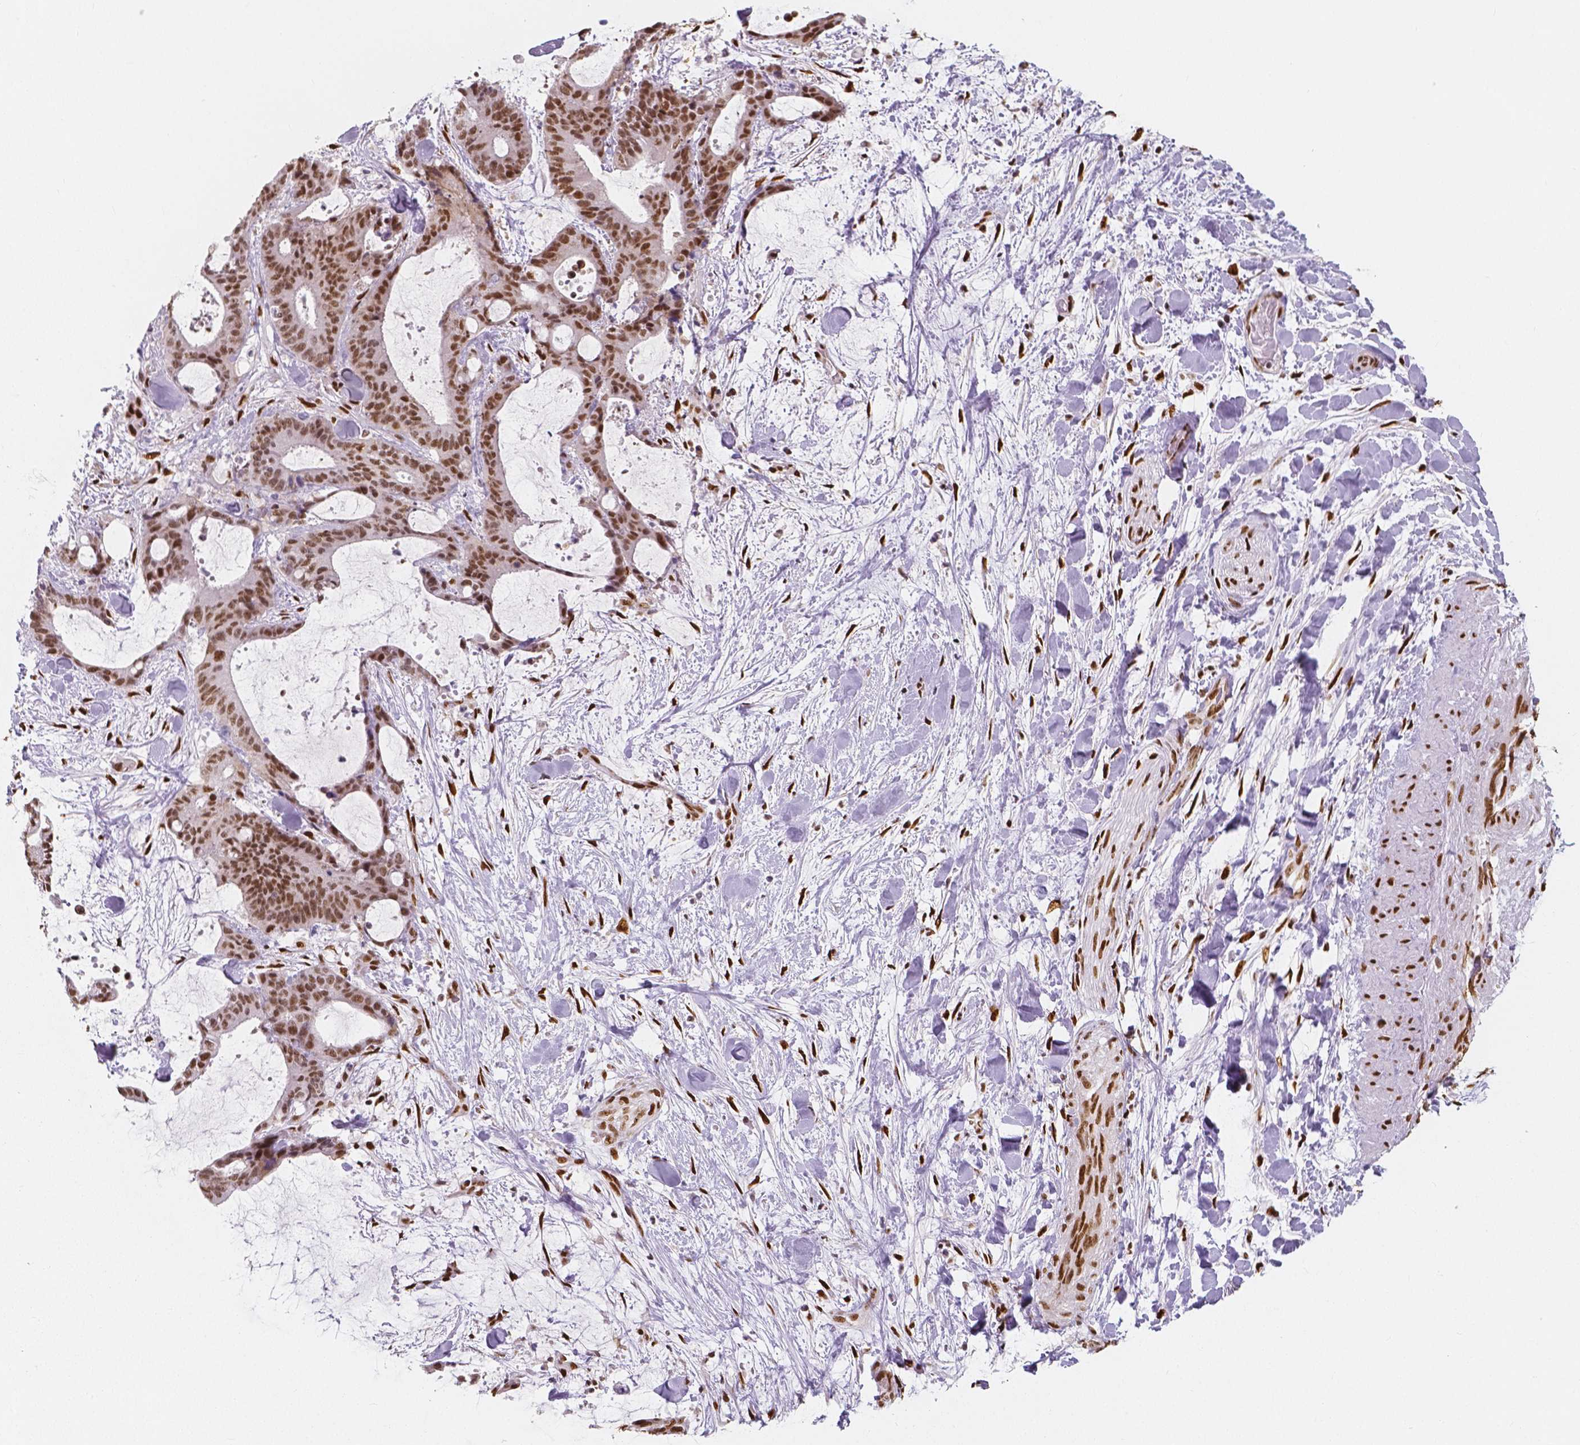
{"staining": {"intensity": "moderate", "quantity": ">75%", "location": "nuclear"}, "tissue": "liver cancer", "cell_type": "Tumor cells", "image_type": "cancer", "snomed": [{"axis": "morphology", "description": "Cholangiocarcinoma"}, {"axis": "topography", "description": "Liver"}], "caption": "A histopathology image showing moderate nuclear staining in approximately >75% of tumor cells in liver cancer, as visualized by brown immunohistochemical staining.", "gene": "NUCKS1", "patient": {"sex": "female", "age": 73}}